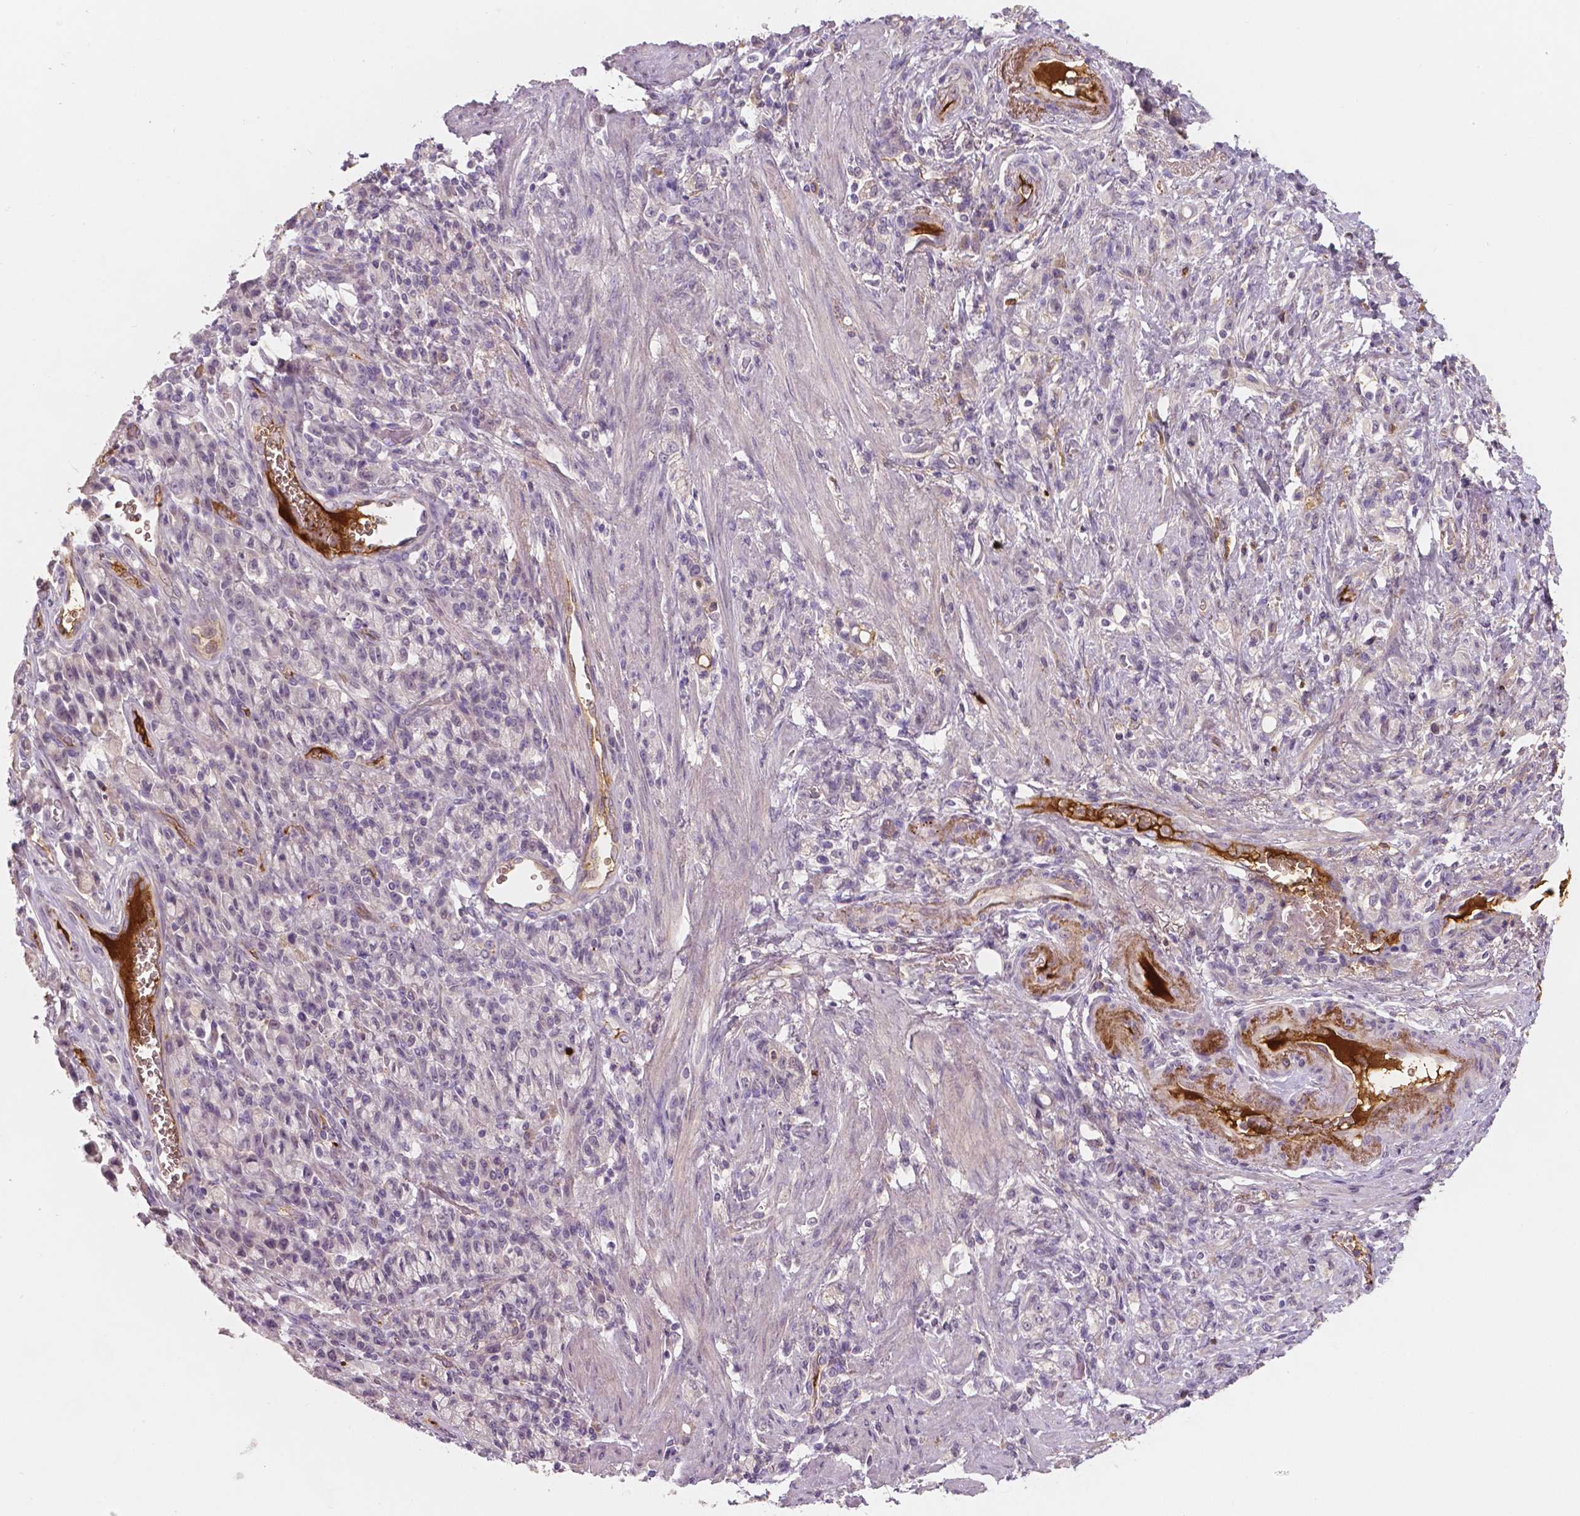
{"staining": {"intensity": "negative", "quantity": "none", "location": "none"}, "tissue": "stomach cancer", "cell_type": "Tumor cells", "image_type": "cancer", "snomed": [{"axis": "morphology", "description": "Adenocarcinoma, NOS"}, {"axis": "topography", "description": "Stomach"}], "caption": "IHC of stomach cancer (adenocarcinoma) demonstrates no positivity in tumor cells. (DAB immunohistochemistry with hematoxylin counter stain).", "gene": "APOA4", "patient": {"sex": "male", "age": 77}}